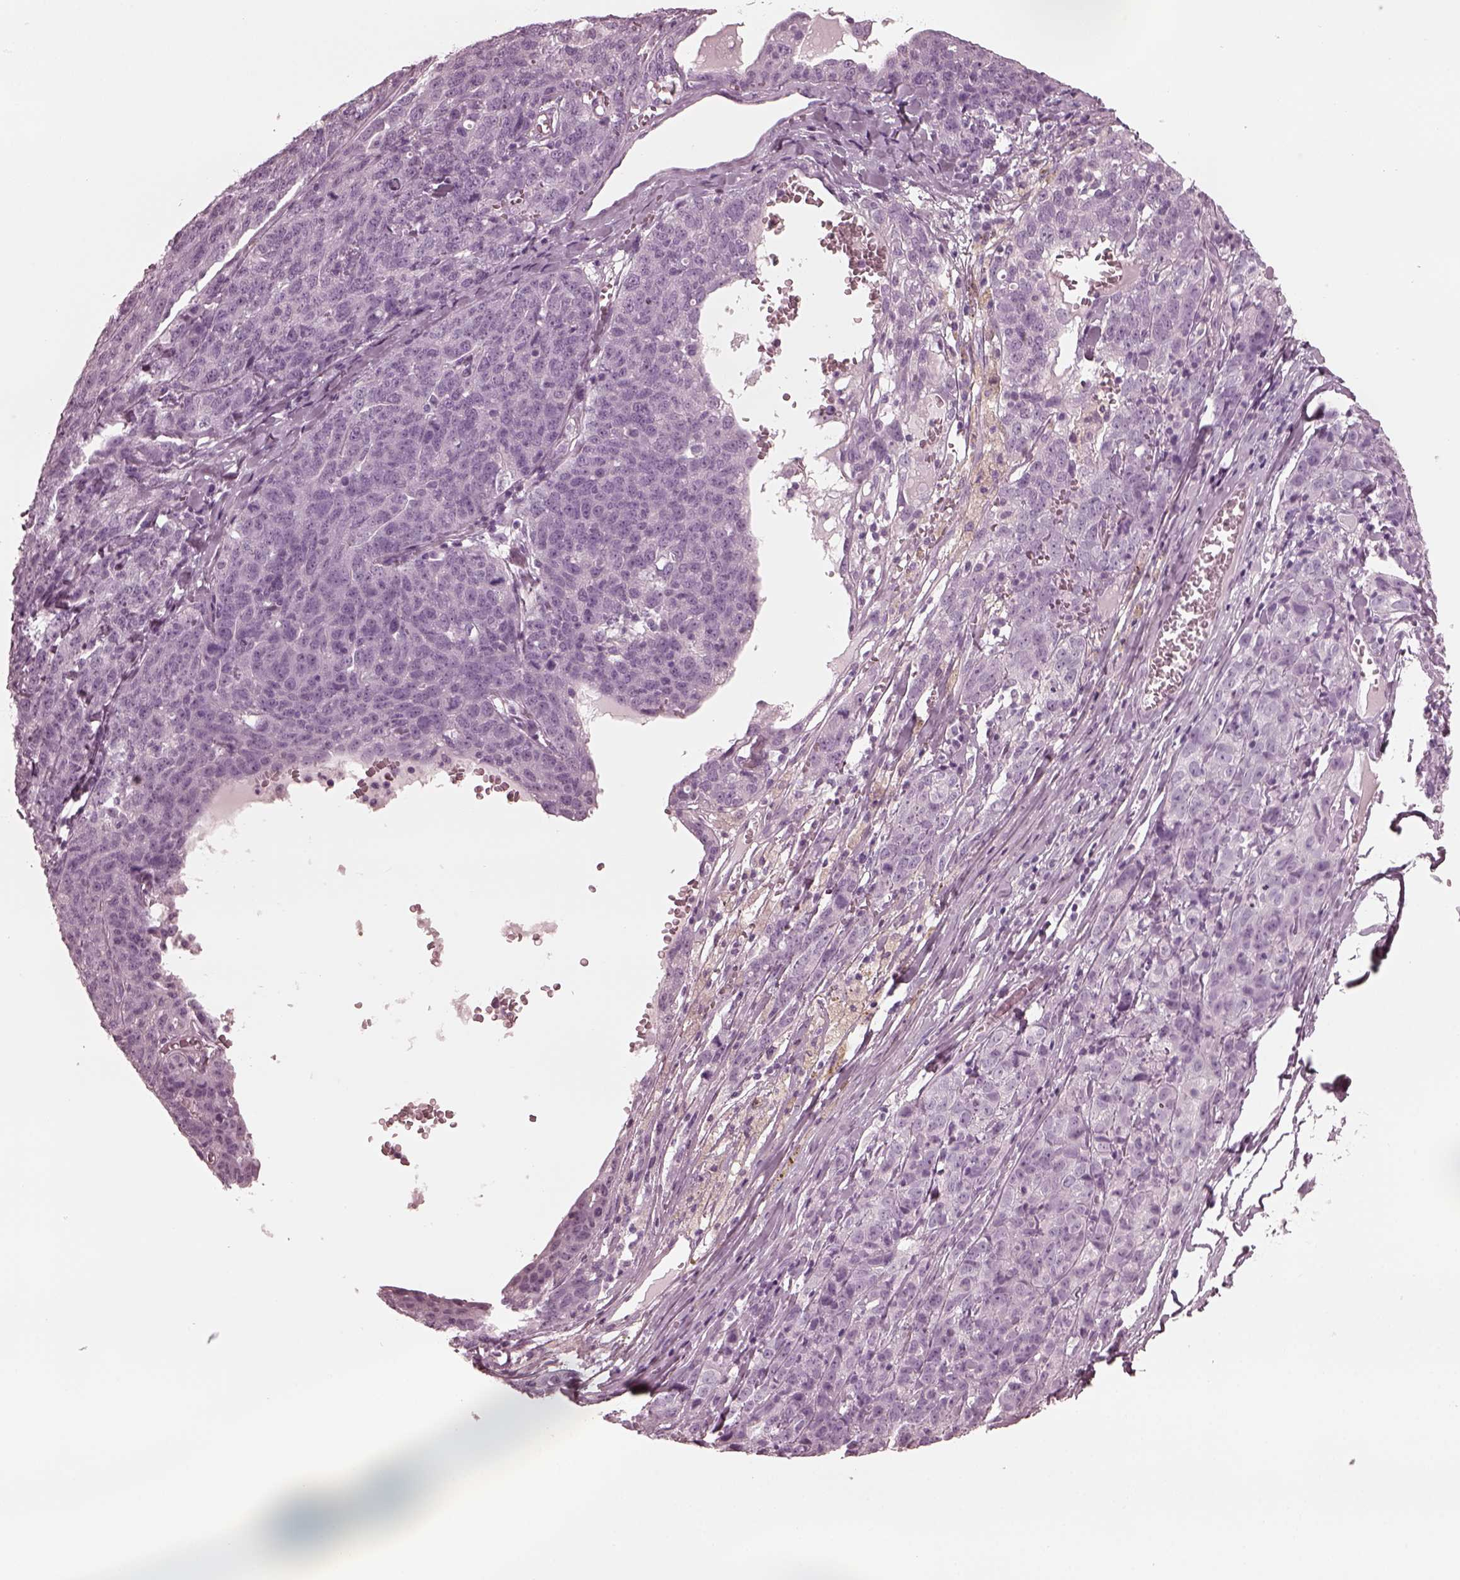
{"staining": {"intensity": "negative", "quantity": "none", "location": "none"}, "tissue": "ovarian cancer", "cell_type": "Tumor cells", "image_type": "cancer", "snomed": [{"axis": "morphology", "description": "Cystadenocarcinoma, serous, NOS"}, {"axis": "topography", "description": "Ovary"}], "caption": "The histopathology image exhibits no staining of tumor cells in ovarian serous cystadenocarcinoma.", "gene": "GRM6", "patient": {"sex": "female", "age": 71}}